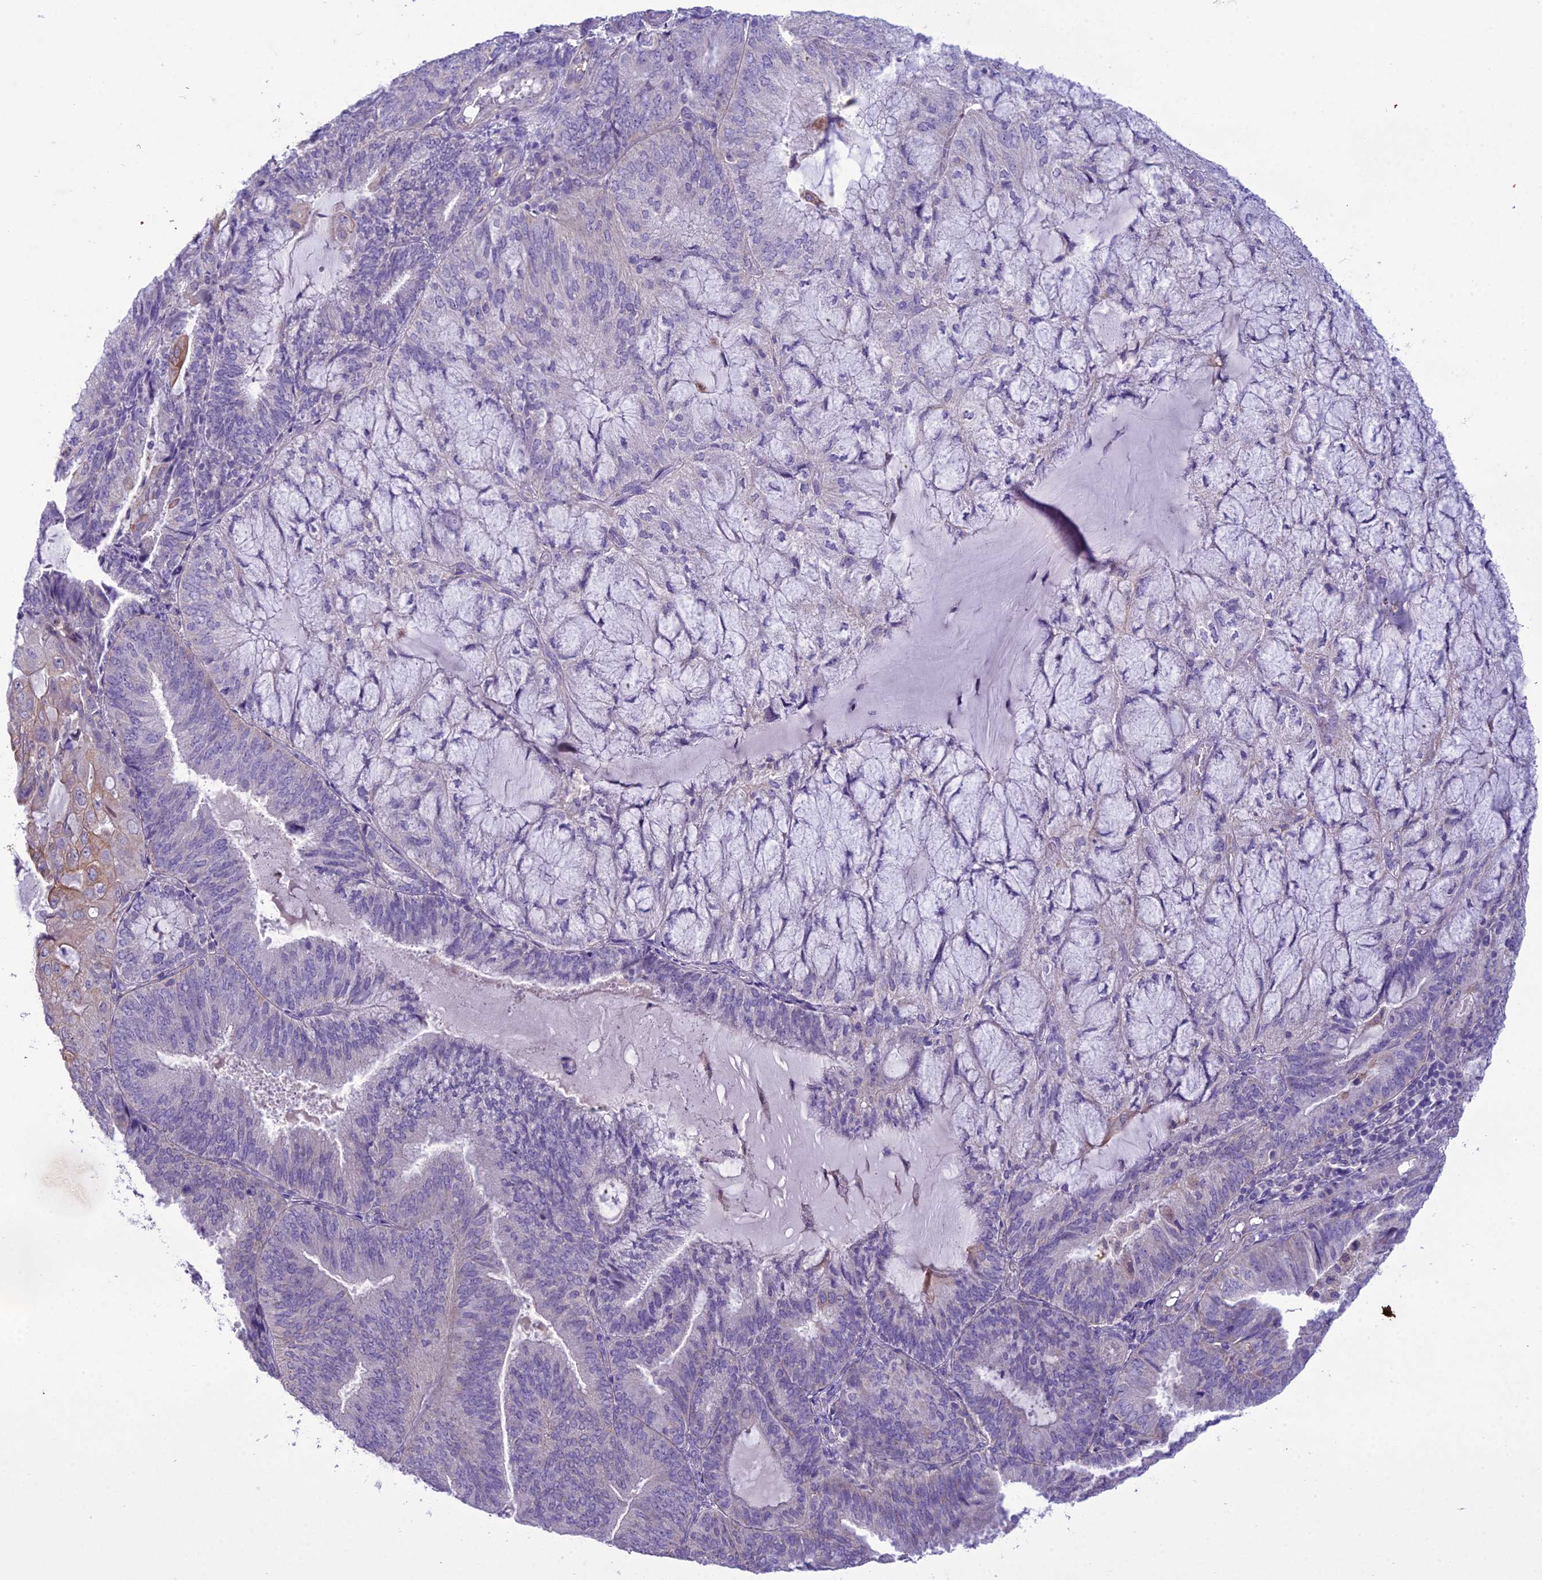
{"staining": {"intensity": "weak", "quantity": "<25%", "location": "cytoplasmic/membranous"}, "tissue": "endometrial cancer", "cell_type": "Tumor cells", "image_type": "cancer", "snomed": [{"axis": "morphology", "description": "Adenocarcinoma, NOS"}, {"axis": "topography", "description": "Endometrium"}], "caption": "Endometrial cancer stained for a protein using immunohistochemistry exhibits no positivity tumor cells.", "gene": "SCRT1", "patient": {"sex": "female", "age": 81}}